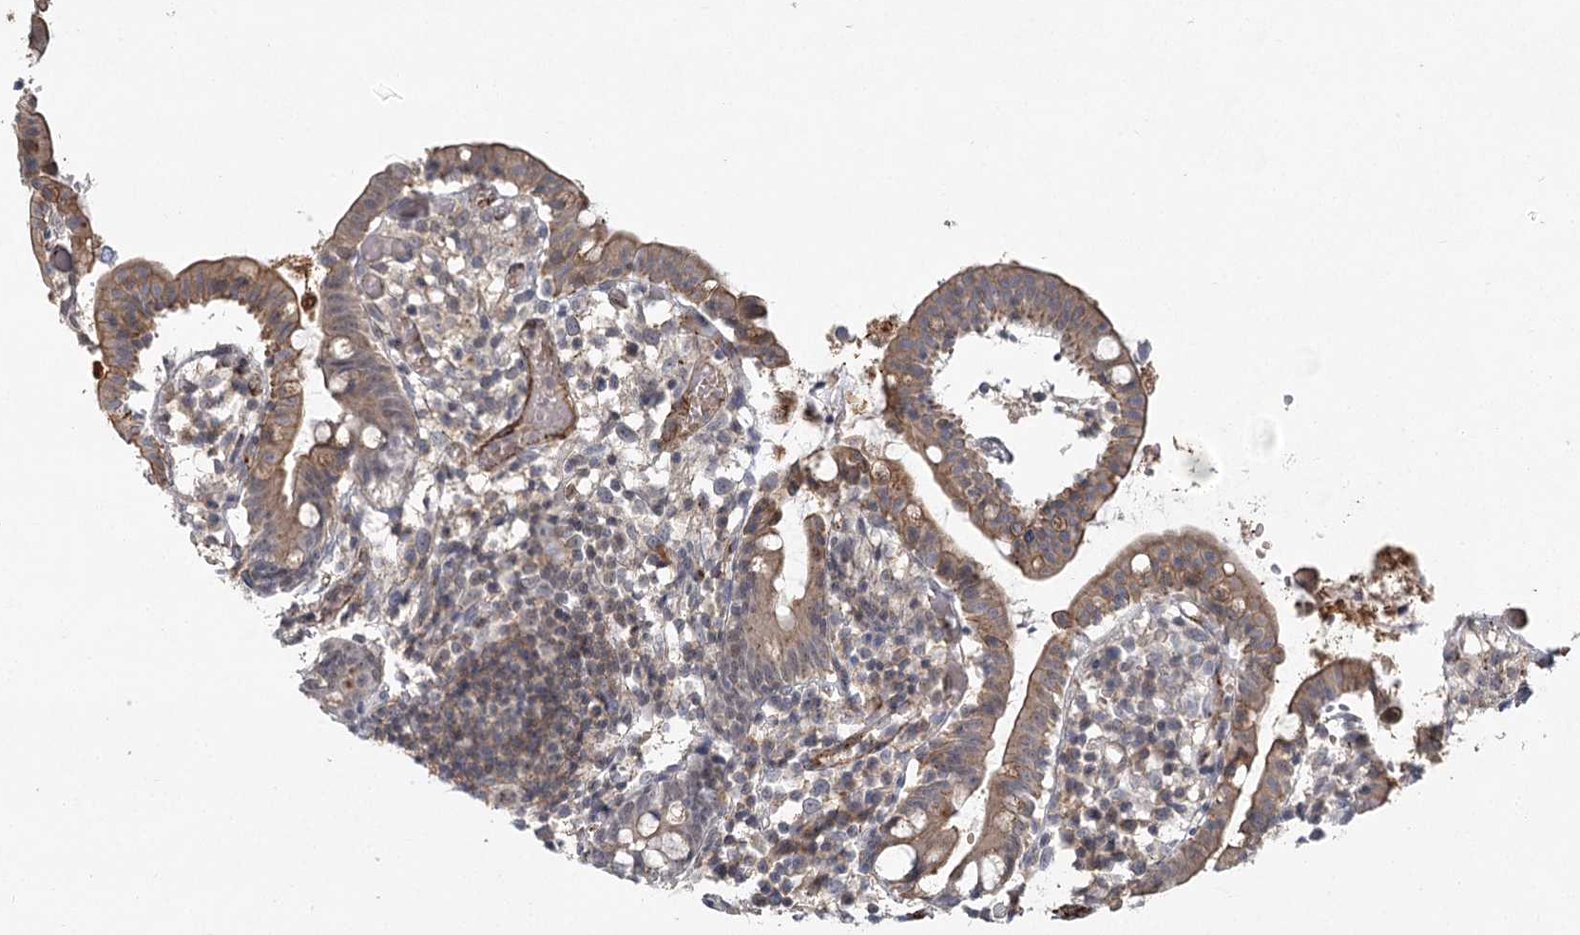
{"staining": {"intensity": "moderate", "quantity": ">75%", "location": "cytoplasmic/membranous"}, "tissue": "small intestine", "cell_type": "Glandular cells", "image_type": "normal", "snomed": [{"axis": "morphology", "description": "Normal tissue, NOS"}, {"axis": "morphology", "description": "Cystadenocarcinoma, serous, Metastatic site"}, {"axis": "topography", "description": "Small intestine"}], "caption": "Protein positivity by immunohistochemistry shows moderate cytoplasmic/membranous staining in about >75% of glandular cells in benign small intestine. (DAB (3,3'-diaminobenzidine) IHC, brown staining for protein, blue staining for nuclei).", "gene": "KBTBD4", "patient": {"sex": "female", "age": 61}}